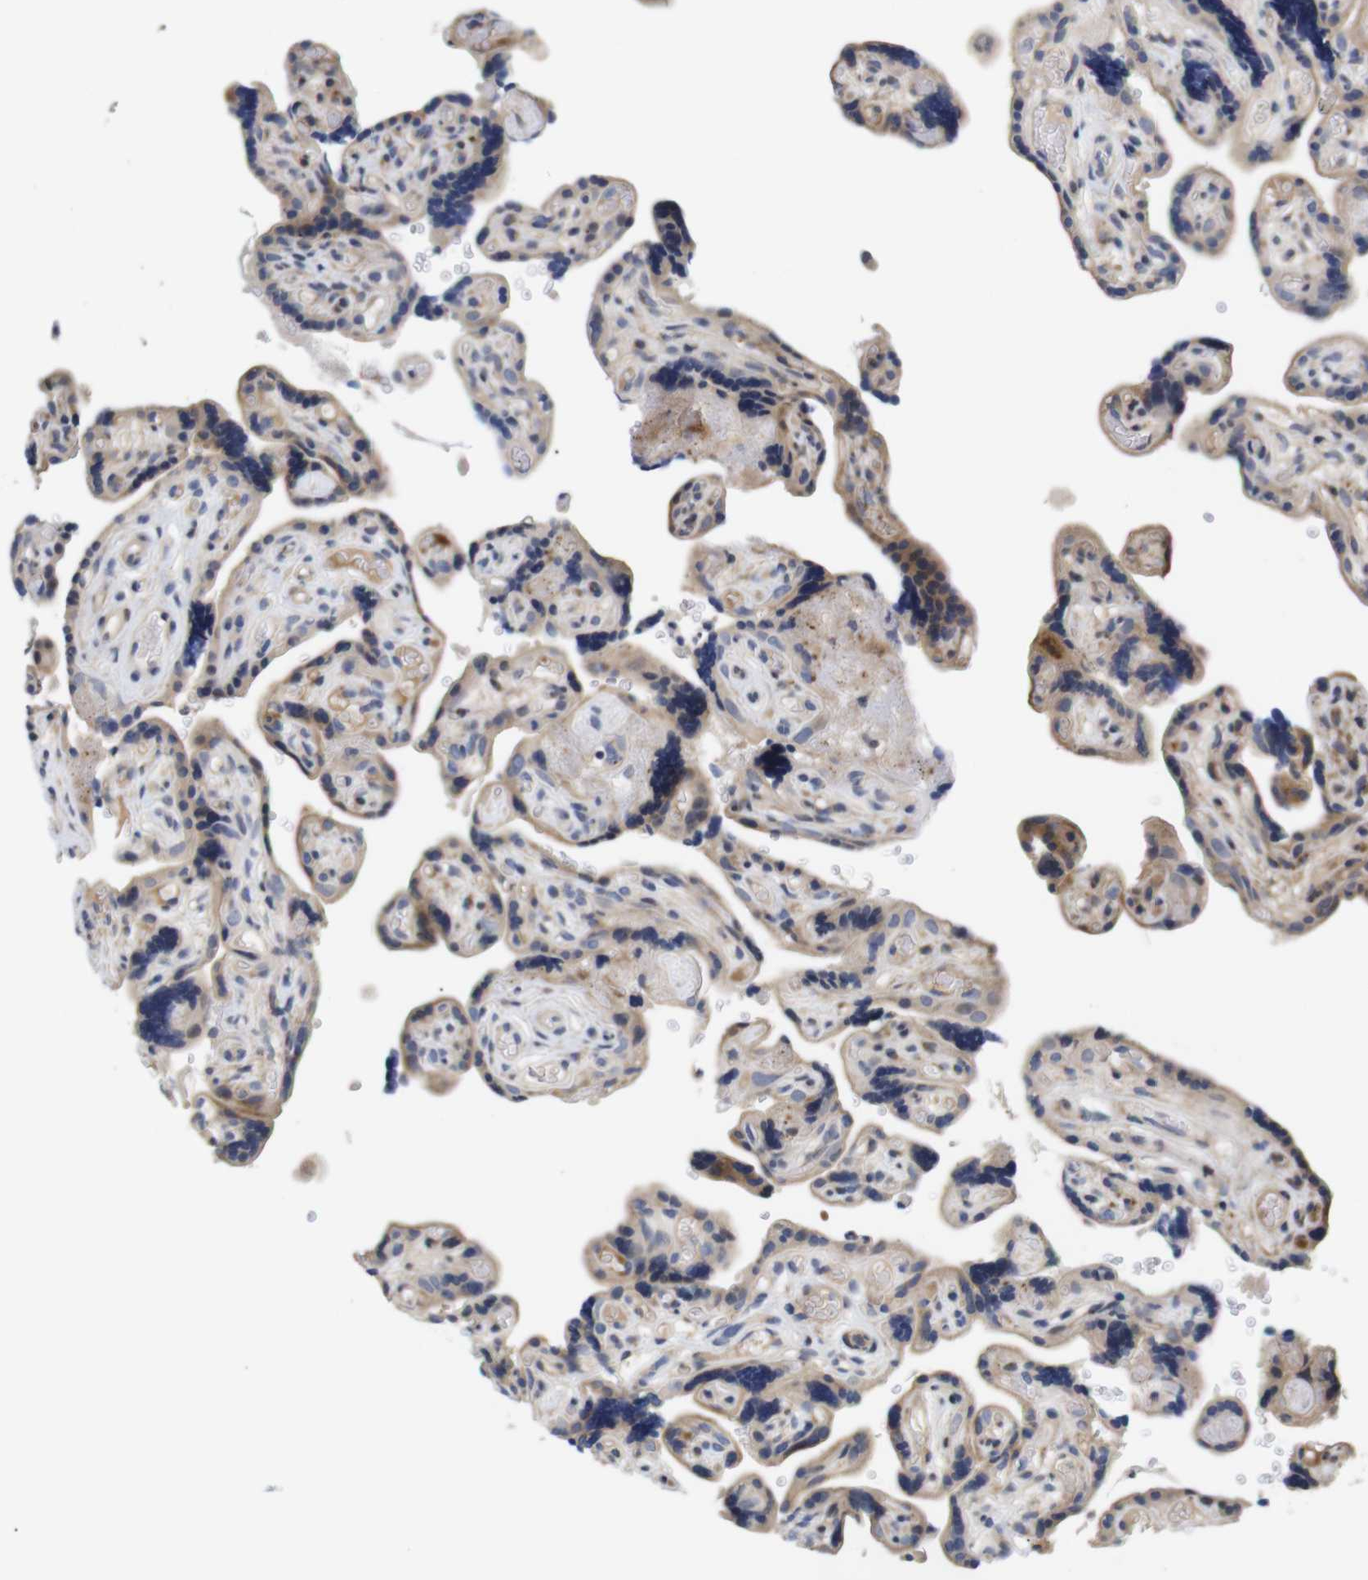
{"staining": {"intensity": "moderate", "quantity": "25%-75%", "location": "cytoplasmic/membranous"}, "tissue": "placenta", "cell_type": "Decidual cells", "image_type": "normal", "snomed": [{"axis": "morphology", "description": "Normal tissue, NOS"}, {"axis": "topography", "description": "Placenta"}], "caption": "Decidual cells exhibit medium levels of moderate cytoplasmic/membranous expression in about 25%-75% of cells in benign human placenta. (DAB (3,3'-diaminobenzidine) IHC, brown staining for protein, blue staining for nuclei).", "gene": "SPRY3", "patient": {"sex": "female", "age": 30}}